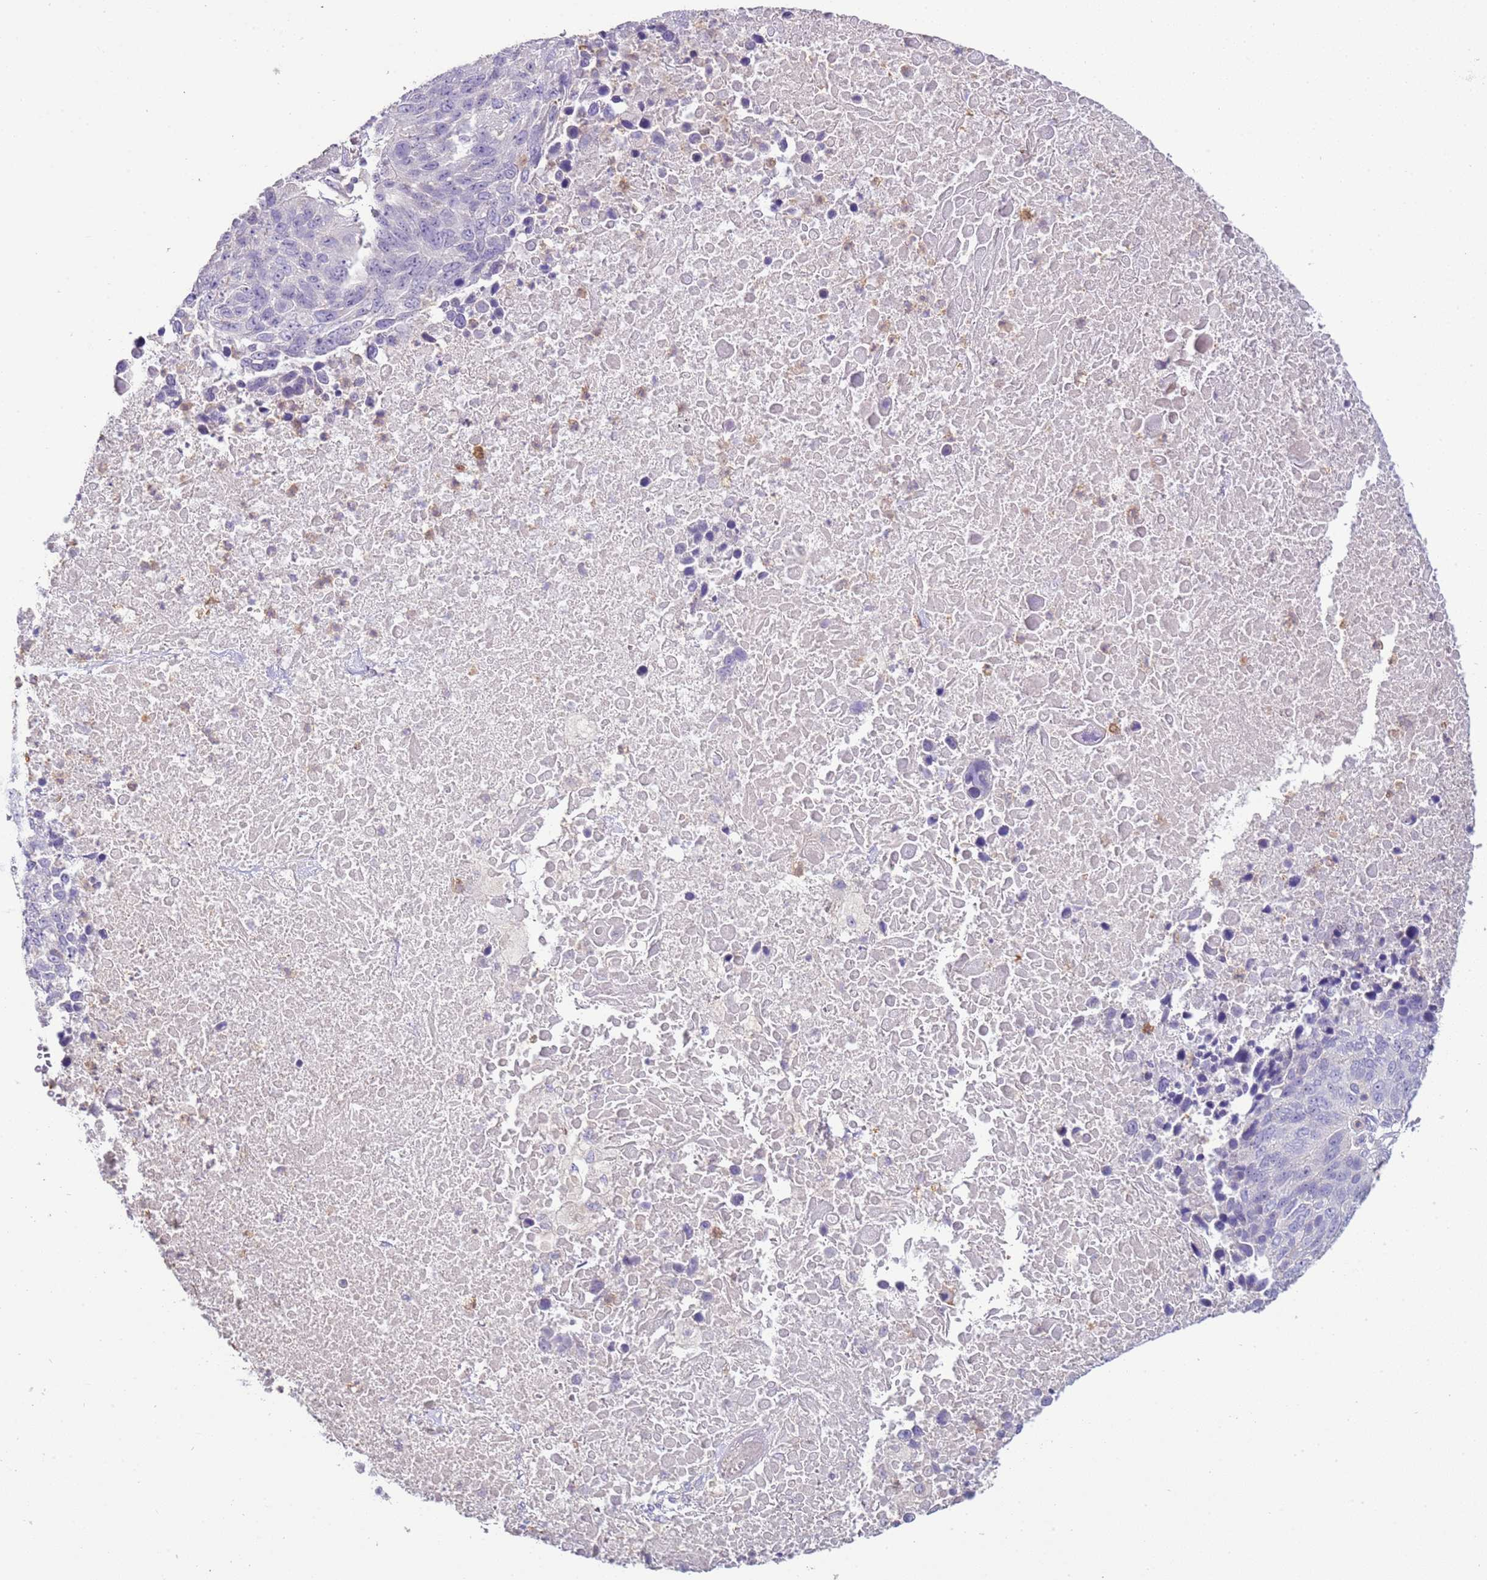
{"staining": {"intensity": "negative", "quantity": "none", "location": "none"}, "tissue": "lung cancer", "cell_type": "Tumor cells", "image_type": "cancer", "snomed": [{"axis": "morphology", "description": "Normal tissue, NOS"}, {"axis": "morphology", "description": "Squamous cell carcinoma, NOS"}, {"axis": "topography", "description": "Lymph node"}, {"axis": "topography", "description": "Lung"}], "caption": "Tumor cells are negative for protein expression in human lung cancer (squamous cell carcinoma).", "gene": "IL2RG", "patient": {"sex": "male", "age": 66}}